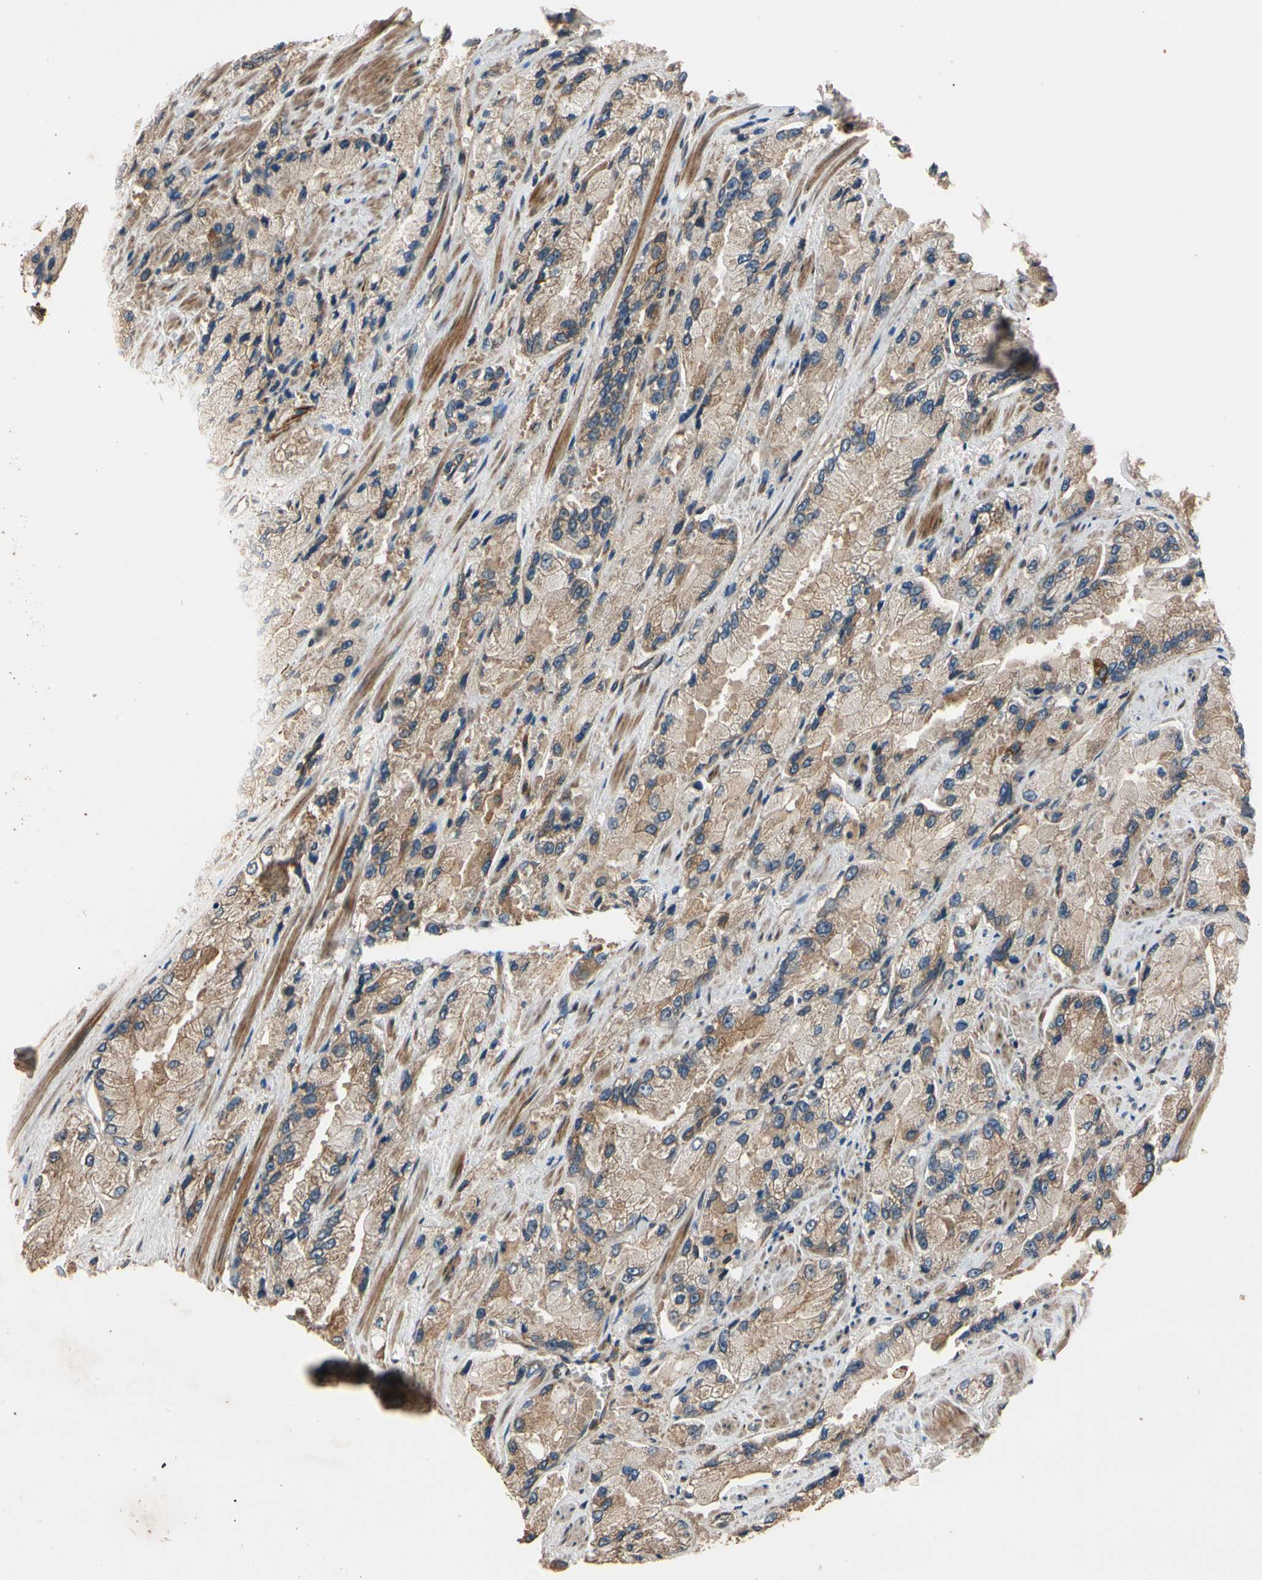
{"staining": {"intensity": "weak", "quantity": ">75%", "location": "cytoplasmic/membranous"}, "tissue": "prostate cancer", "cell_type": "Tumor cells", "image_type": "cancer", "snomed": [{"axis": "morphology", "description": "Adenocarcinoma, High grade"}, {"axis": "topography", "description": "Prostate"}], "caption": "Human prostate cancer (adenocarcinoma (high-grade)) stained with a protein marker shows weak staining in tumor cells.", "gene": "MGRN1", "patient": {"sex": "male", "age": 58}}